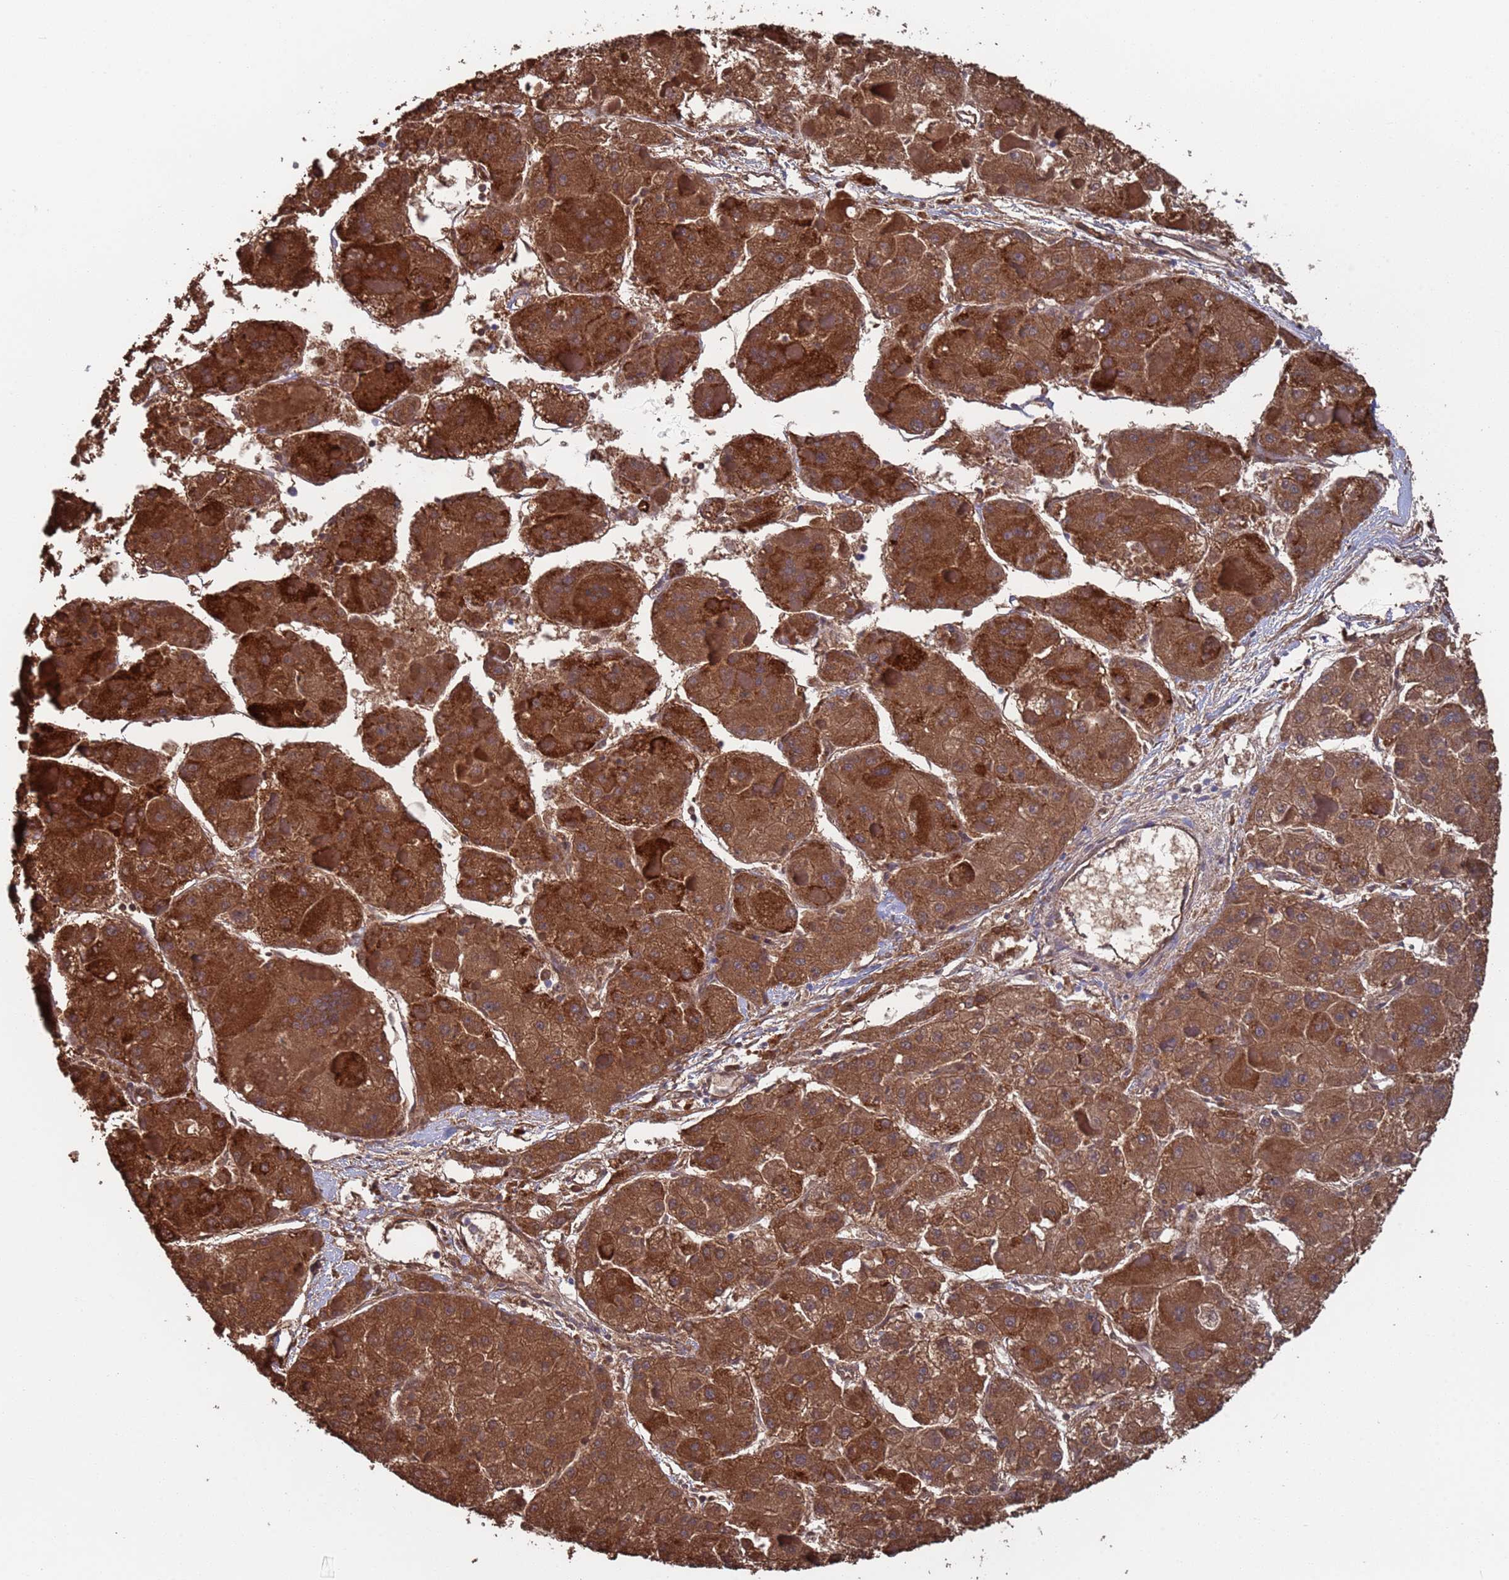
{"staining": {"intensity": "strong", "quantity": ">75%", "location": "cytoplasmic/membranous"}, "tissue": "liver cancer", "cell_type": "Tumor cells", "image_type": "cancer", "snomed": [{"axis": "morphology", "description": "Carcinoma, Hepatocellular, NOS"}, {"axis": "topography", "description": "Liver"}], "caption": "Immunohistochemistry (IHC) of liver cancer (hepatocellular carcinoma) displays high levels of strong cytoplasmic/membranous staining in about >75% of tumor cells.", "gene": "PET117", "patient": {"sex": "female", "age": 73}}